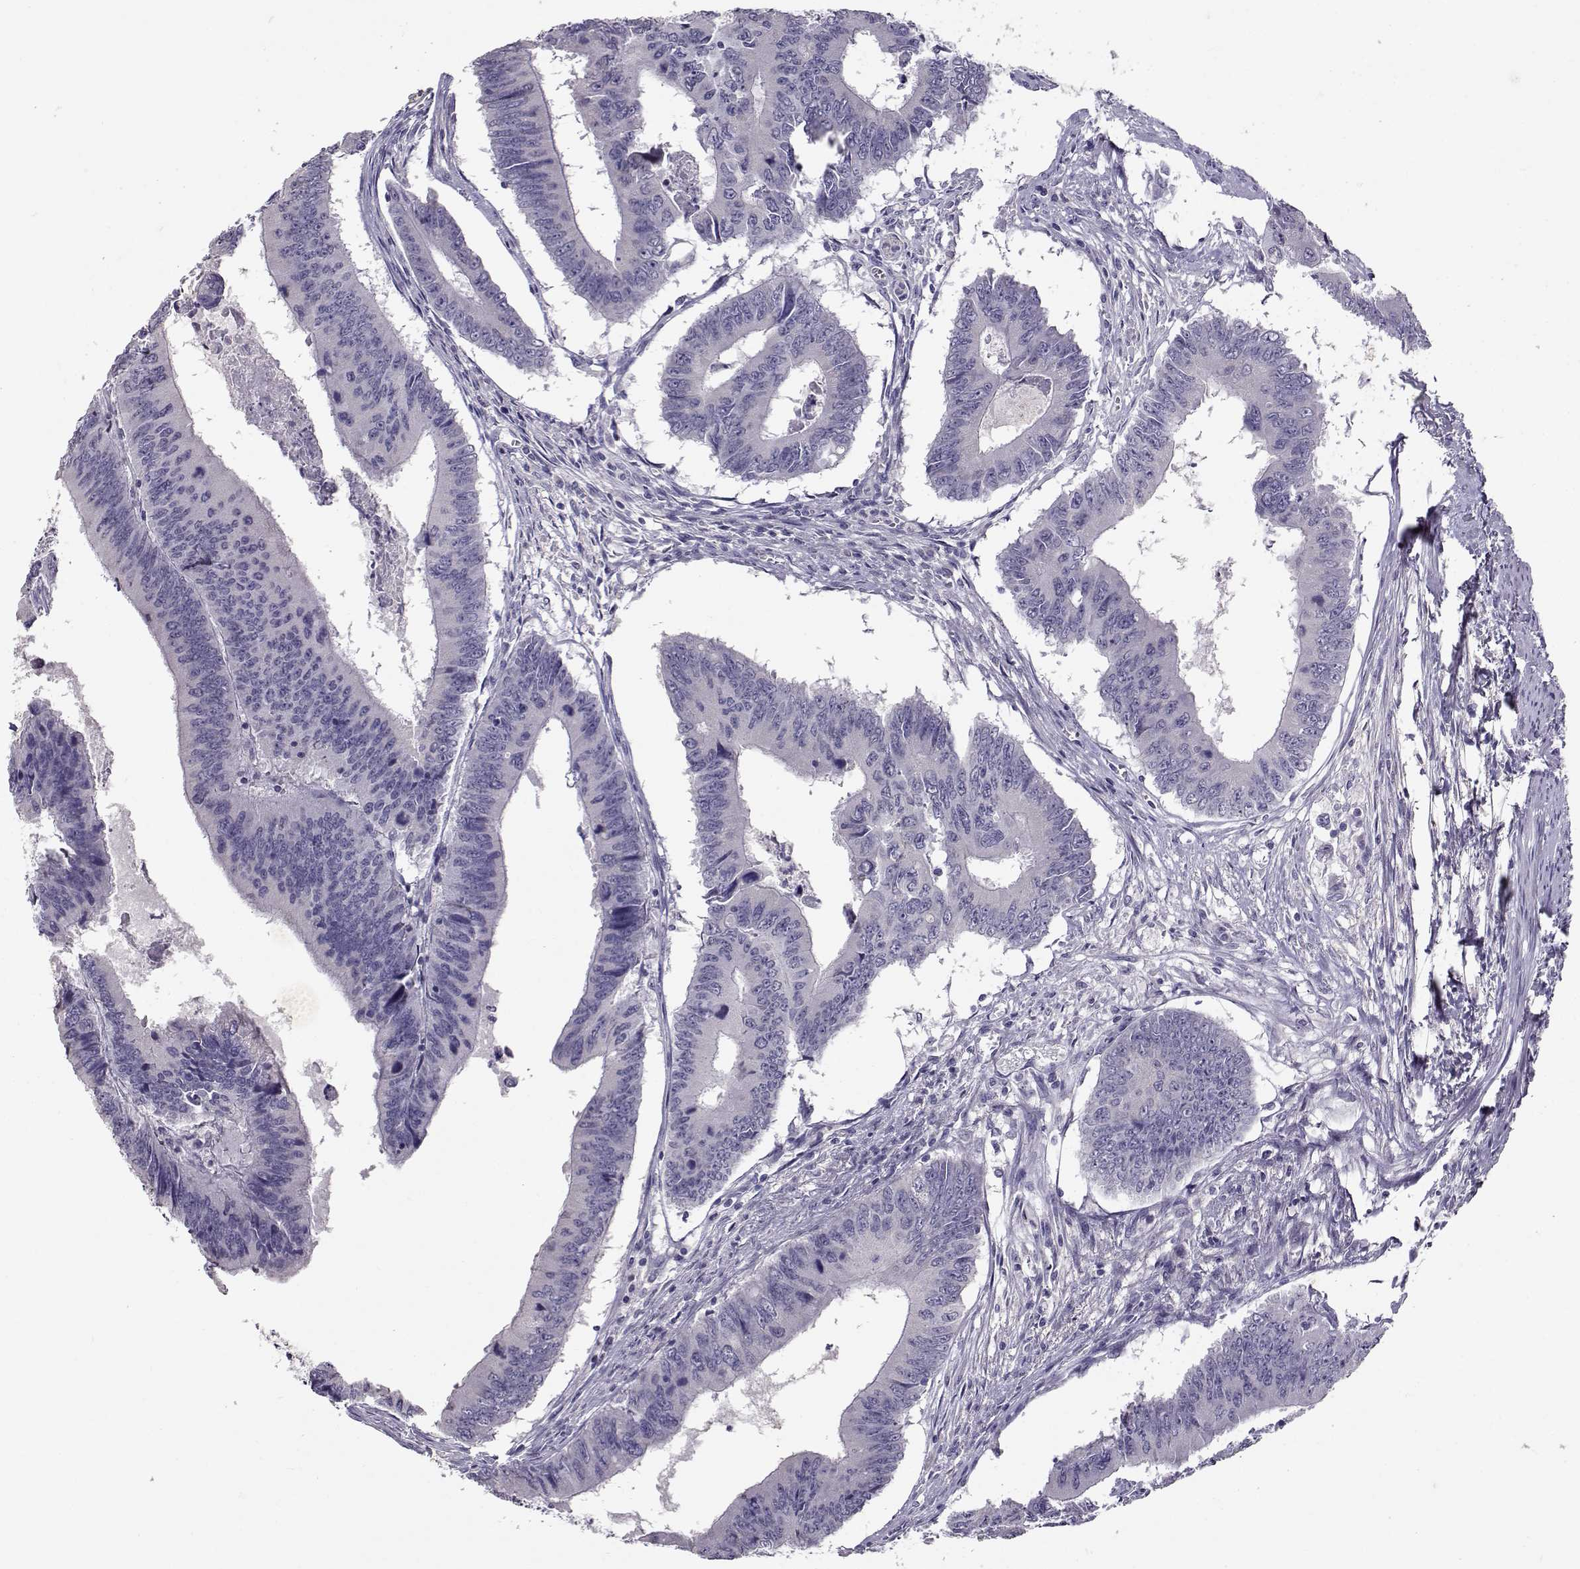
{"staining": {"intensity": "negative", "quantity": "none", "location": "none"}, "tissue": "colorectal cancer", "cell_type": "Tumor cells", "image_type": "cancer", "snomed": [{"axis": "morphology", "description": "Adenocarcinoma, NOS"}, {"axis": "topography", "description": "Colon"}], "caption": "The photomicrograph displays no staining of tumor cells in colorectal adenocarcinoma.", "gene": "RHOXF2", "patient": {"sex": "male", "age": 53}}